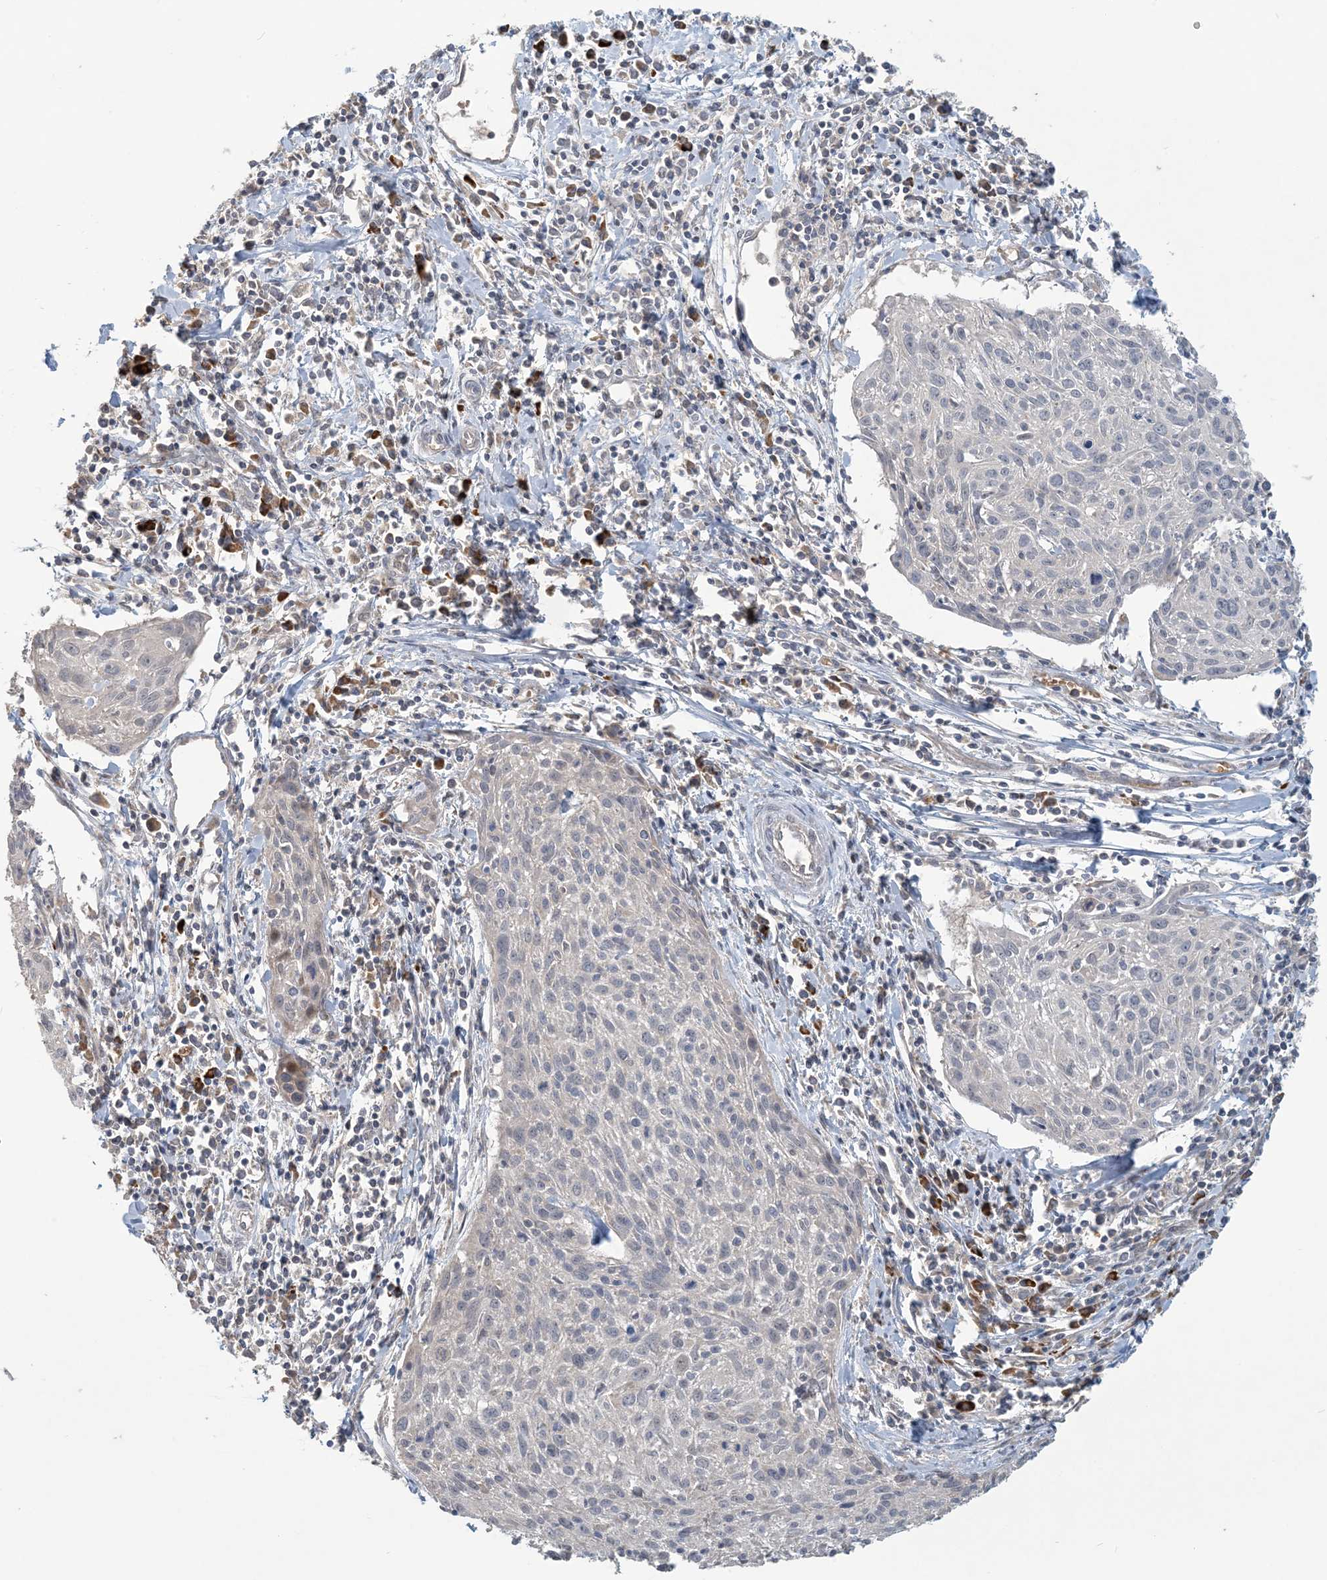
{"staining": {"intensity": "negative", "quantity": "none", "location": "none"}, "tissue": "cervical cancer", "cell_type": "Tumor cells", "image_type": "cancer", "snomed": [{"axis": "morphology", "description": "Squamous cell carcinoma, NOS"}, {"axis": "topography", "description": "Cervix"}], "caption": "Tumor cells show no significant staining in squamous cell carcinoma (cervical).", "gene": "PUSL1", "patient": {"sex": "female", "age": 51}}